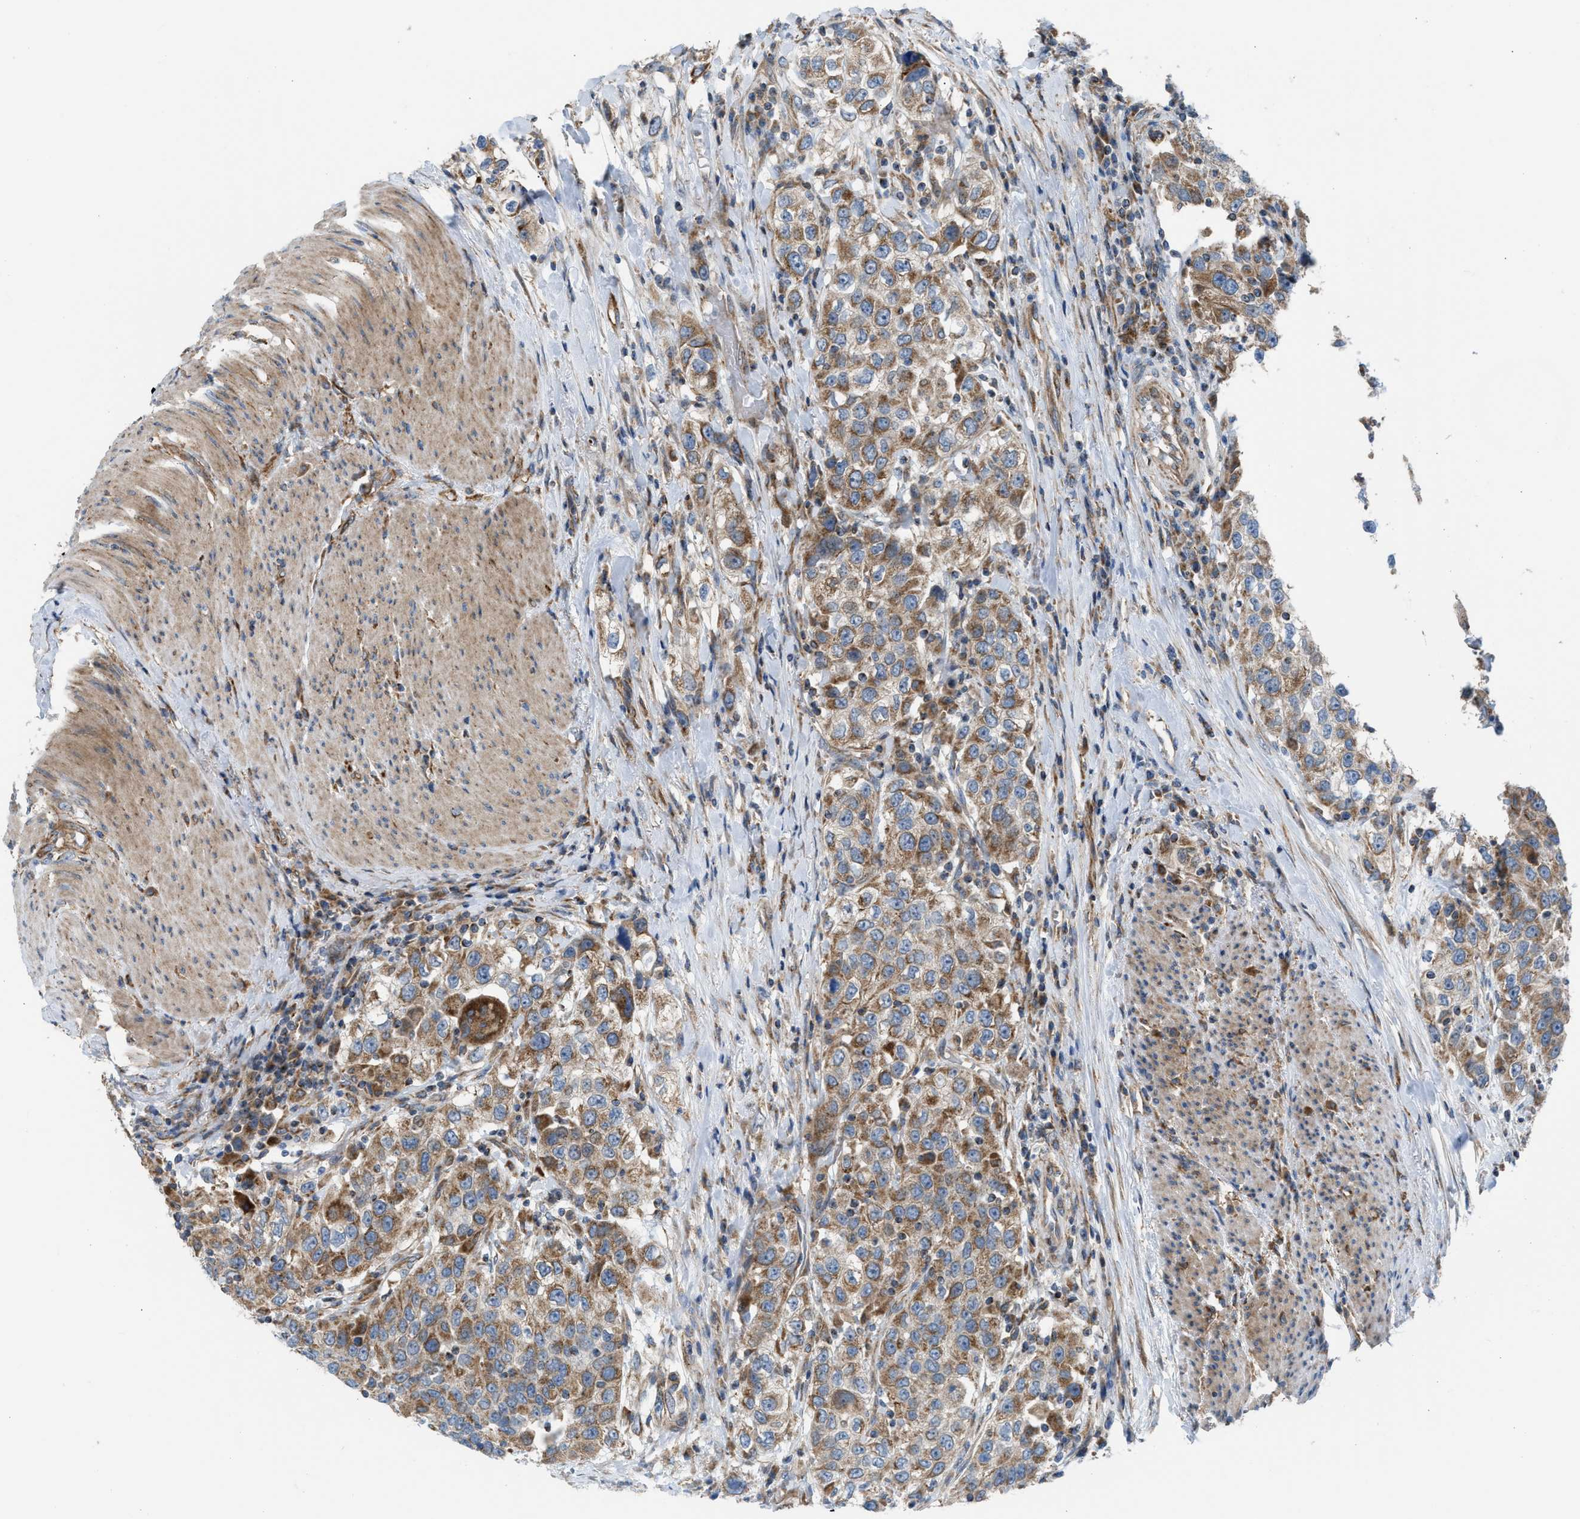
{"staining": {"intensity": "moderate", "quantity": ">75%", "location": "cytoplasmic/membranous"}, "tissue": "urothelial cancer", "cell_type": "Tumor cells", "image_type": "cancer", "snomed": [{"axis": "morphology", "description": "Urothelial carcinoma, High grade"}, {"axis": "topography", "description": "Urinary bladder"}], "caption": "Human high-grade urothelial carcinoma stained with a brown dye exhibits moderate cytoplasmic/membranous positive staining in approximately >75% of tumor cells.", "gene": "SLC10A3", "patient": {"sex": "female", "age": 80}}